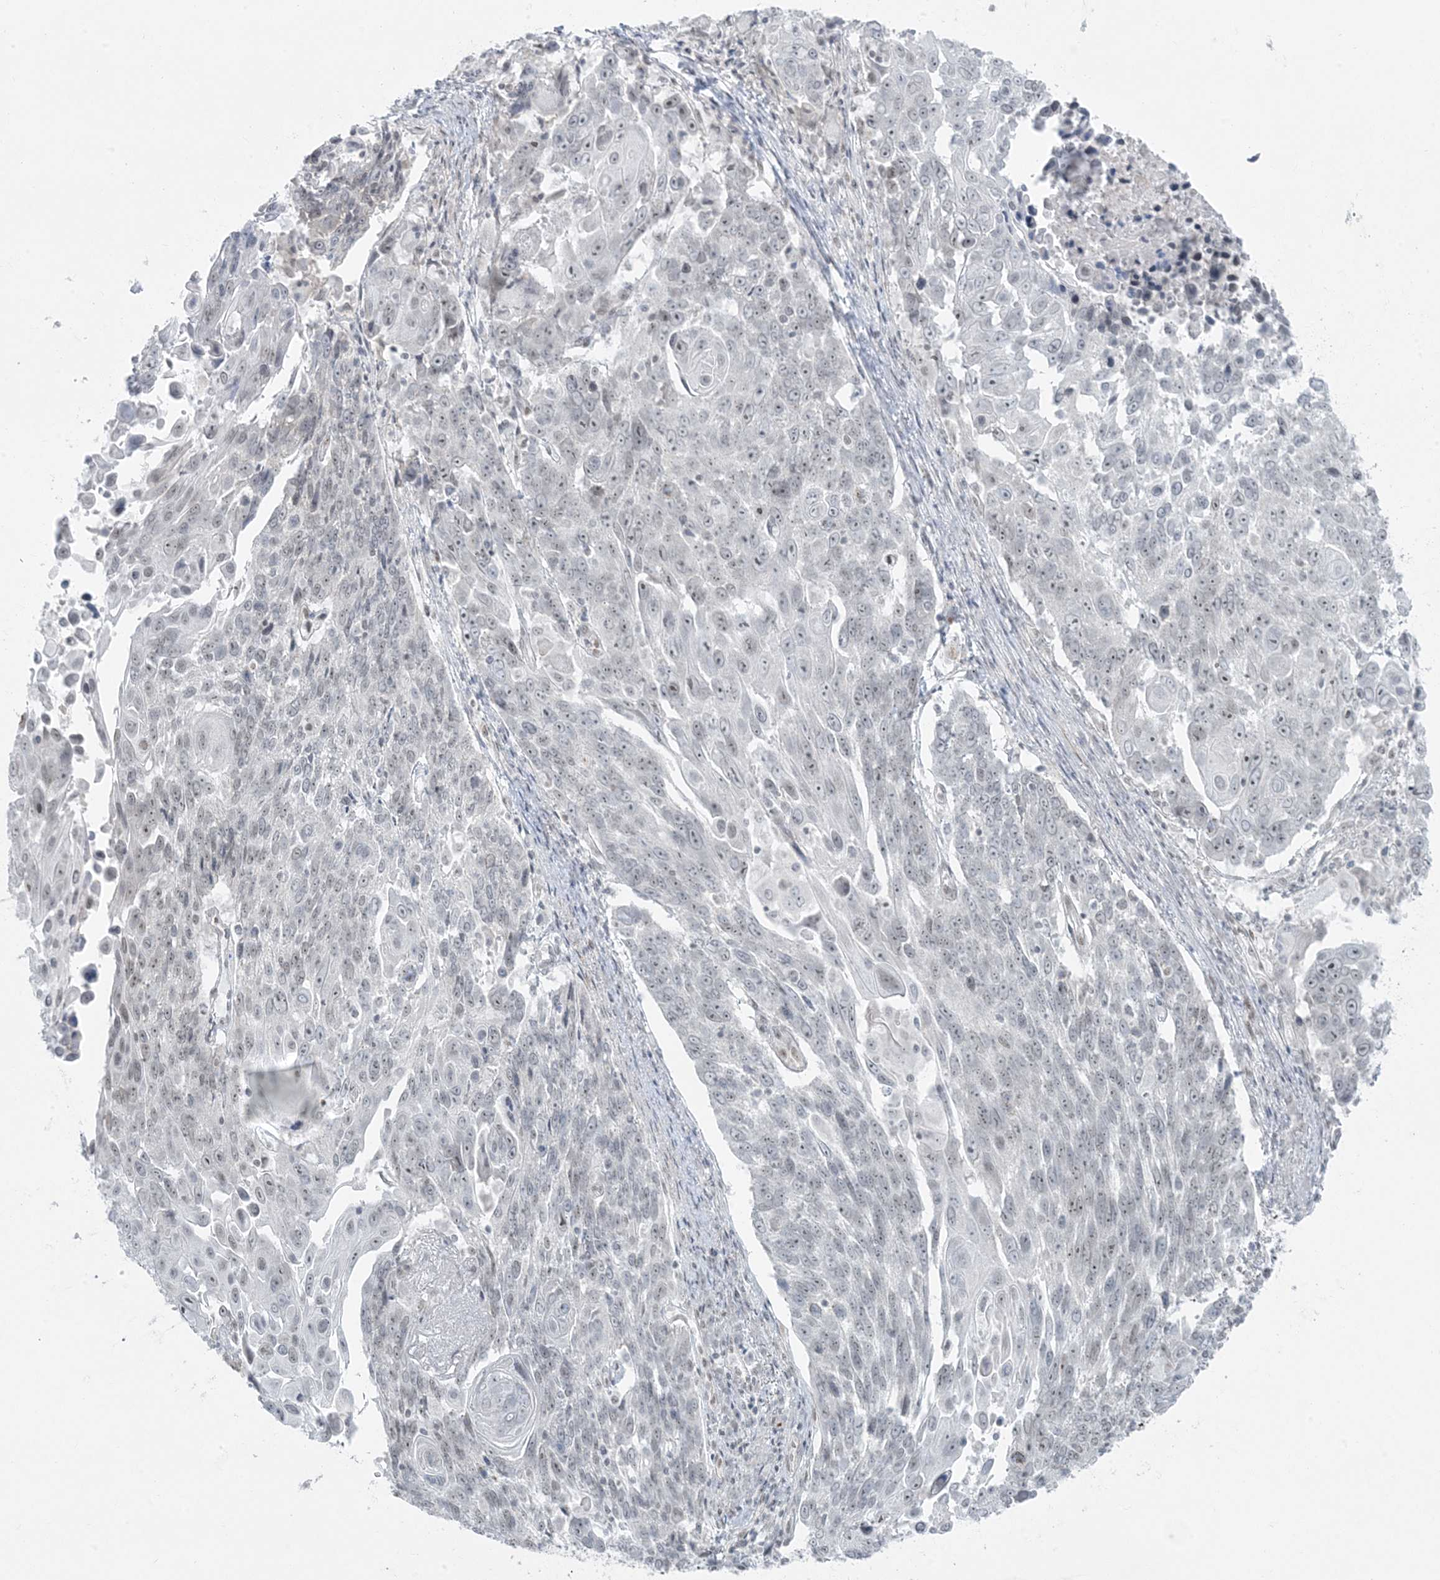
{"staining": {"intensity": "weak", "quantity": "<25%", "location": "nuclear"}, "tissue": "lung cancer", "cell_type": "Tumor cells", "image_type": "cancer", "snomed": [{"axis": "morphology", "description": "Squamous cell carcinoma, NOS"}, {"axis": "topography", "description": "Lung"}], "caption": "Tumor cells show no significant positivity in lung cancer (squamous cell carcinoma). The staining was performed using DAB (3,3'-diaminobenzidine) to visualize the protein expression in brown, while the nuclei were stained in blue with hematoxylin (Magnification: 20x).", "gene": "ZNF787", "patient": {"sex": "male", "age": 66}}